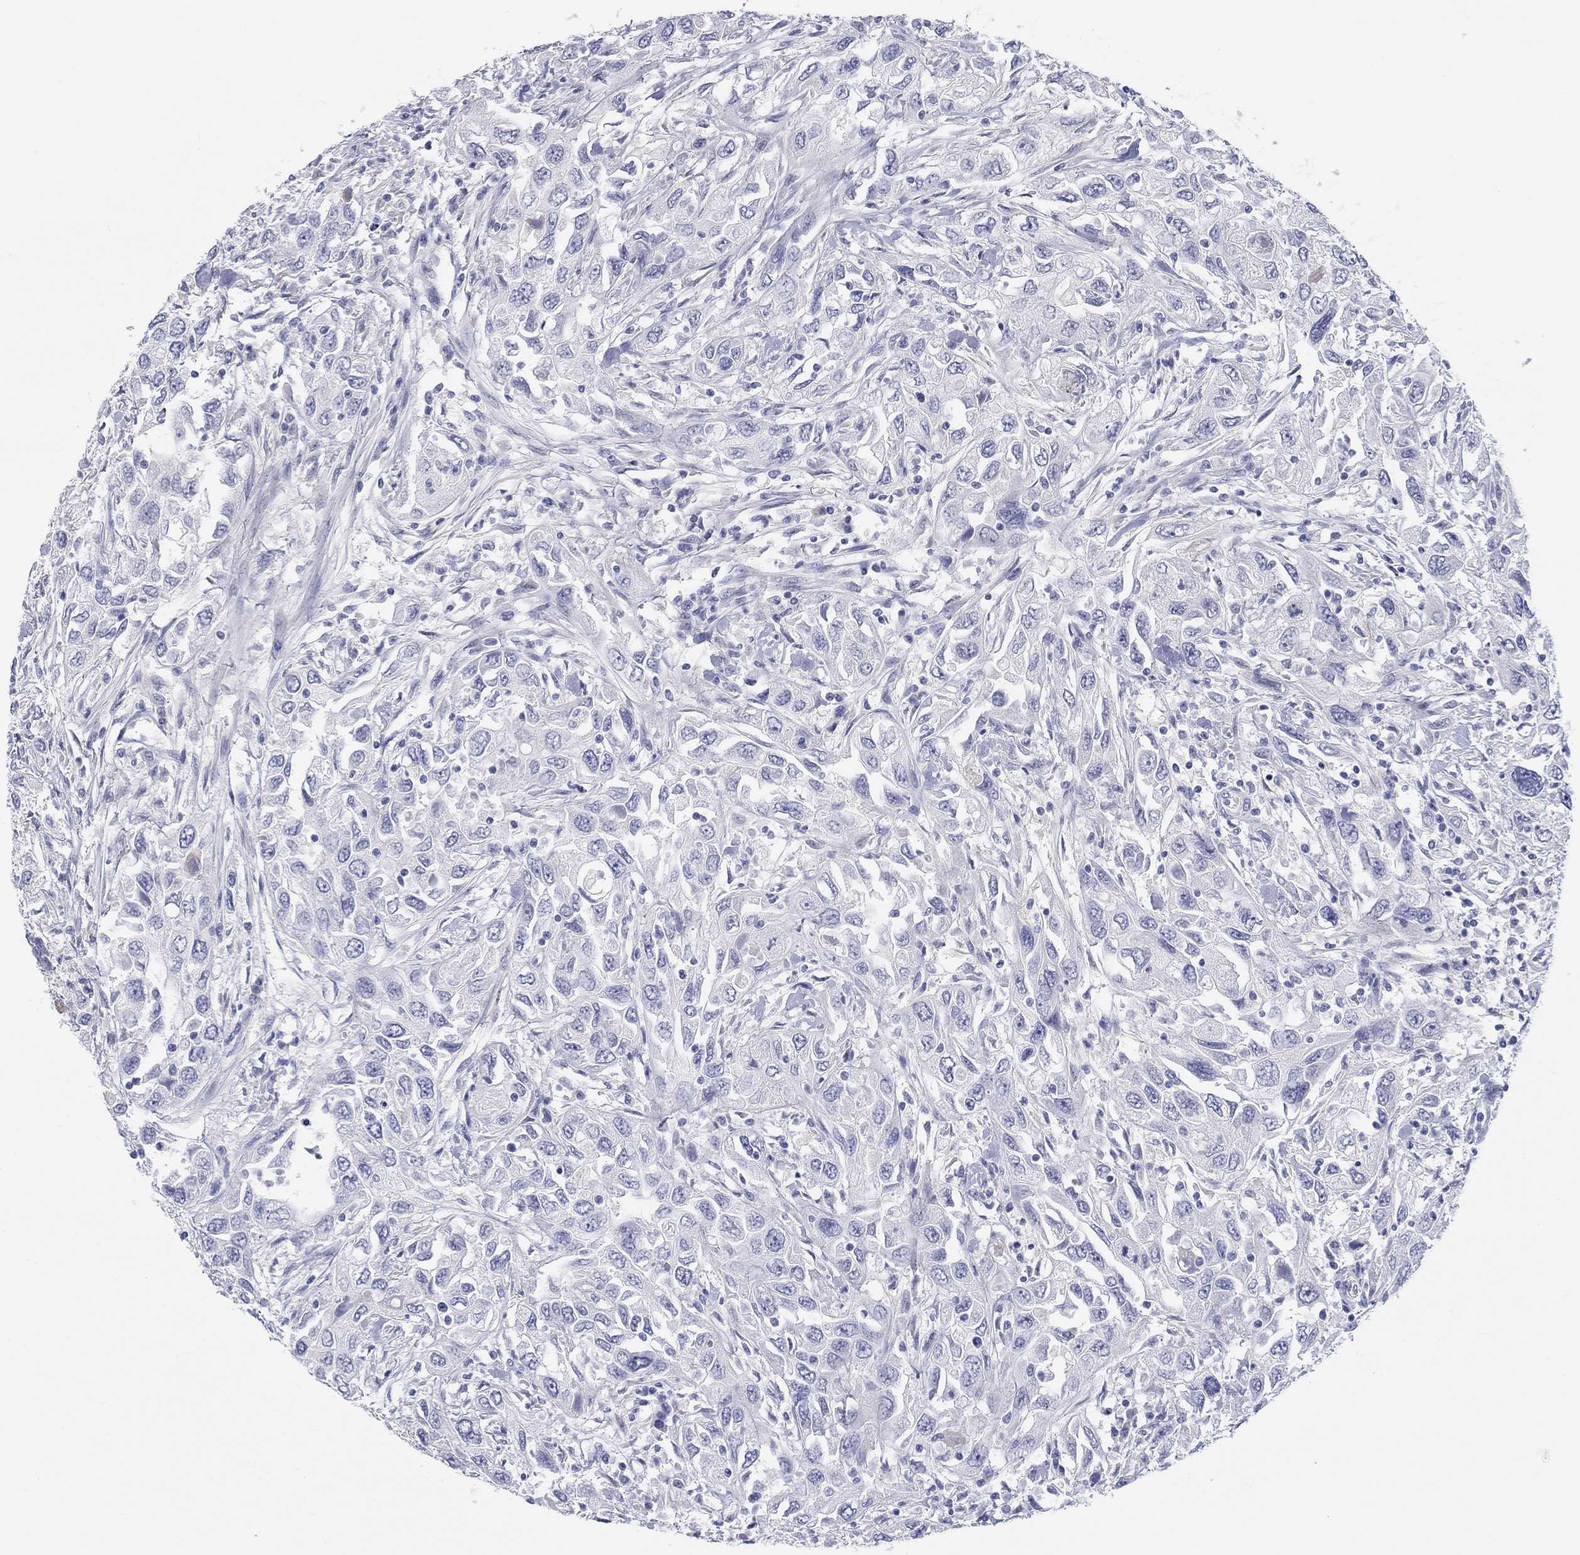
{"staining": {"intensity": "negative", "quantity": "none", "location": "none"}, "tissue": "urothelial cancer", "cell_type": "Tumor cells", "image_type": "cancer", "snomed": [{"axis": "morphology", "description": "Urothelial carcinoma, High grade"}, {"axis": "topography", "description": "Urinary bladder"}], "caption": "High magnification brightfield microscopy of high-grade urothelial carcinoma stained with DAB (3,3'-diaminobenzidine) (brown) and counterstained with hematoxylin (blue): tumor cells show no significant expression.", "gene": "LRRC4C", "patient": {"sex": "male", "age": 76}}